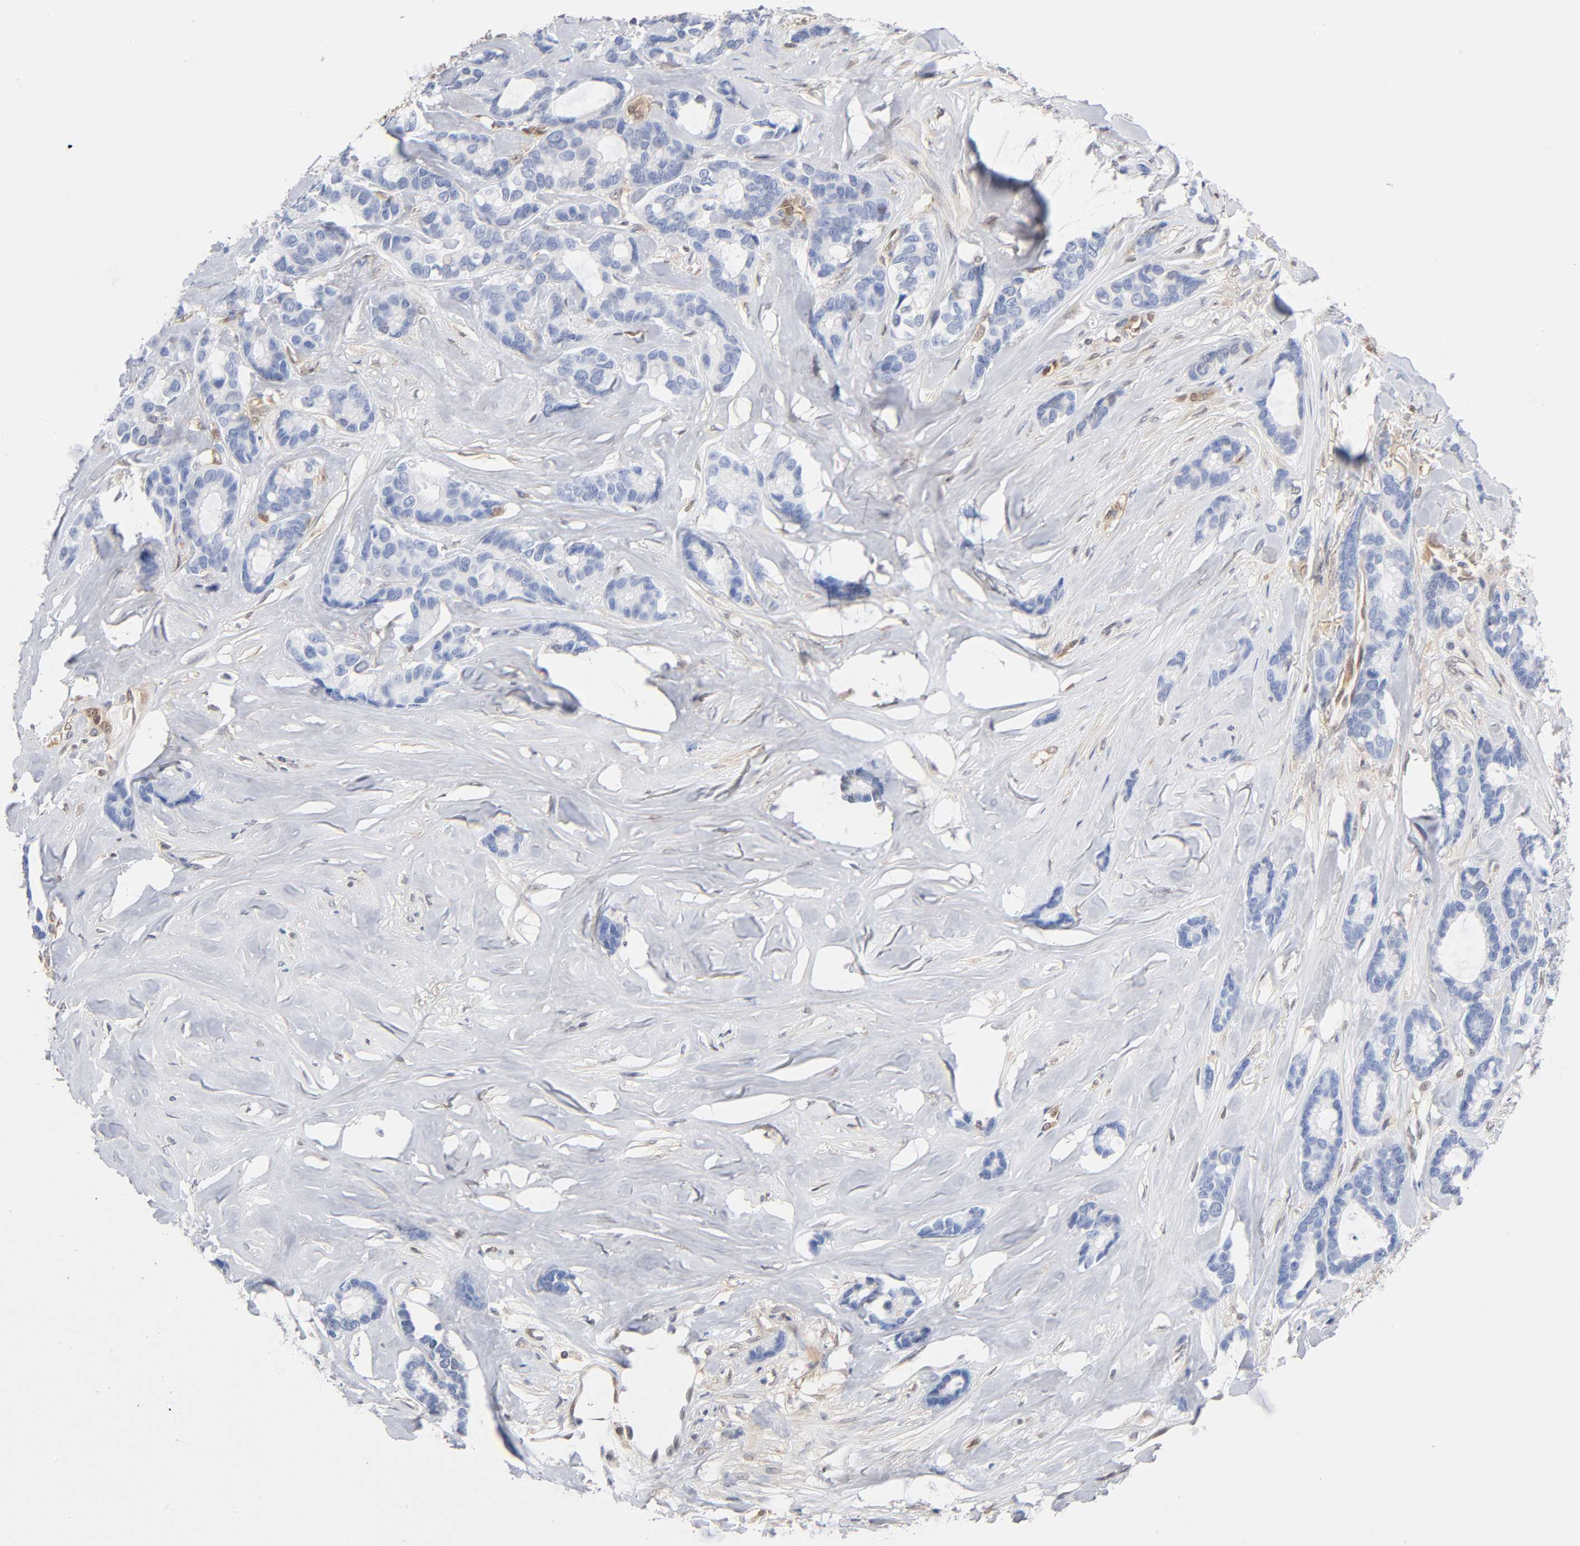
{"staining": {"intensity": "negative", "quantity": "none", "location": "none"}, "tissue": "breast cancer", "cell_type": "Tumor cells", "image_type": "cancer", "snomed": [{"axis": "morphology", "description": "Duct carcinoma"}, {"axis": "topography", "description": "Breast"}], "caption": "Breast cancer was stained to show a protein in brown. There is no significant expression in tumor cells.", "gene": "DFFB", "patient": {"sex": "female", "age": 87}}